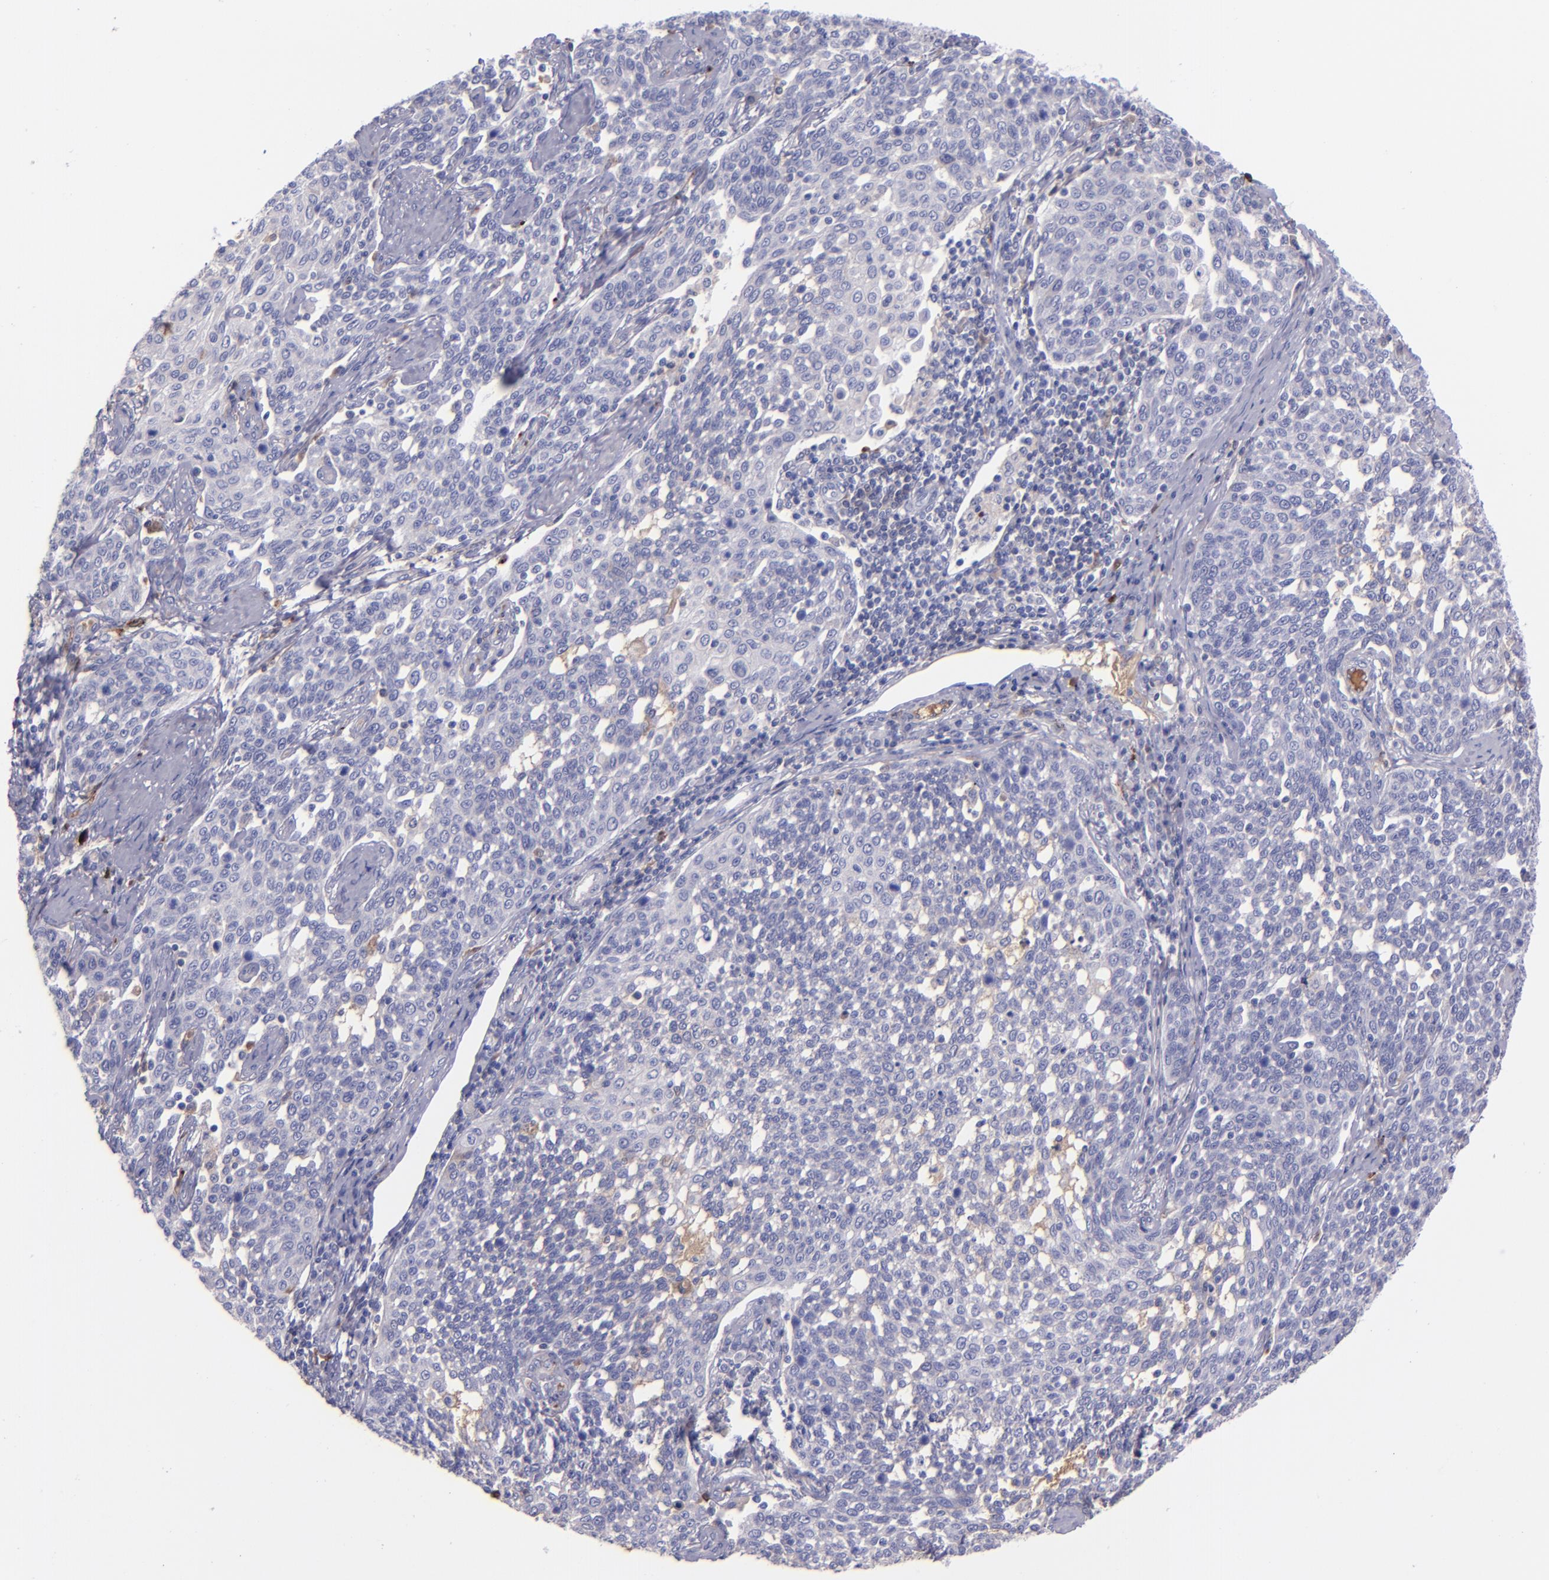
{"staining": {"intensity": "negative", "quantity": "none", "location": "none"}, "tissue": "cervical cancer", "cell_type": "Tumor cells", "image_type": "cancer", "snomed": [{"axis": "morphology", "description": "Squamous cell carcinoma, NOS"}, {"axis": "topography", "description": "Cervix"}], "caption": "Cervical squamous cell carcinoma stained for a protein using IHC reveals no staining tumor cells.", "gene": "KNG1", "patient": {"sex": "female", "age": 34}}